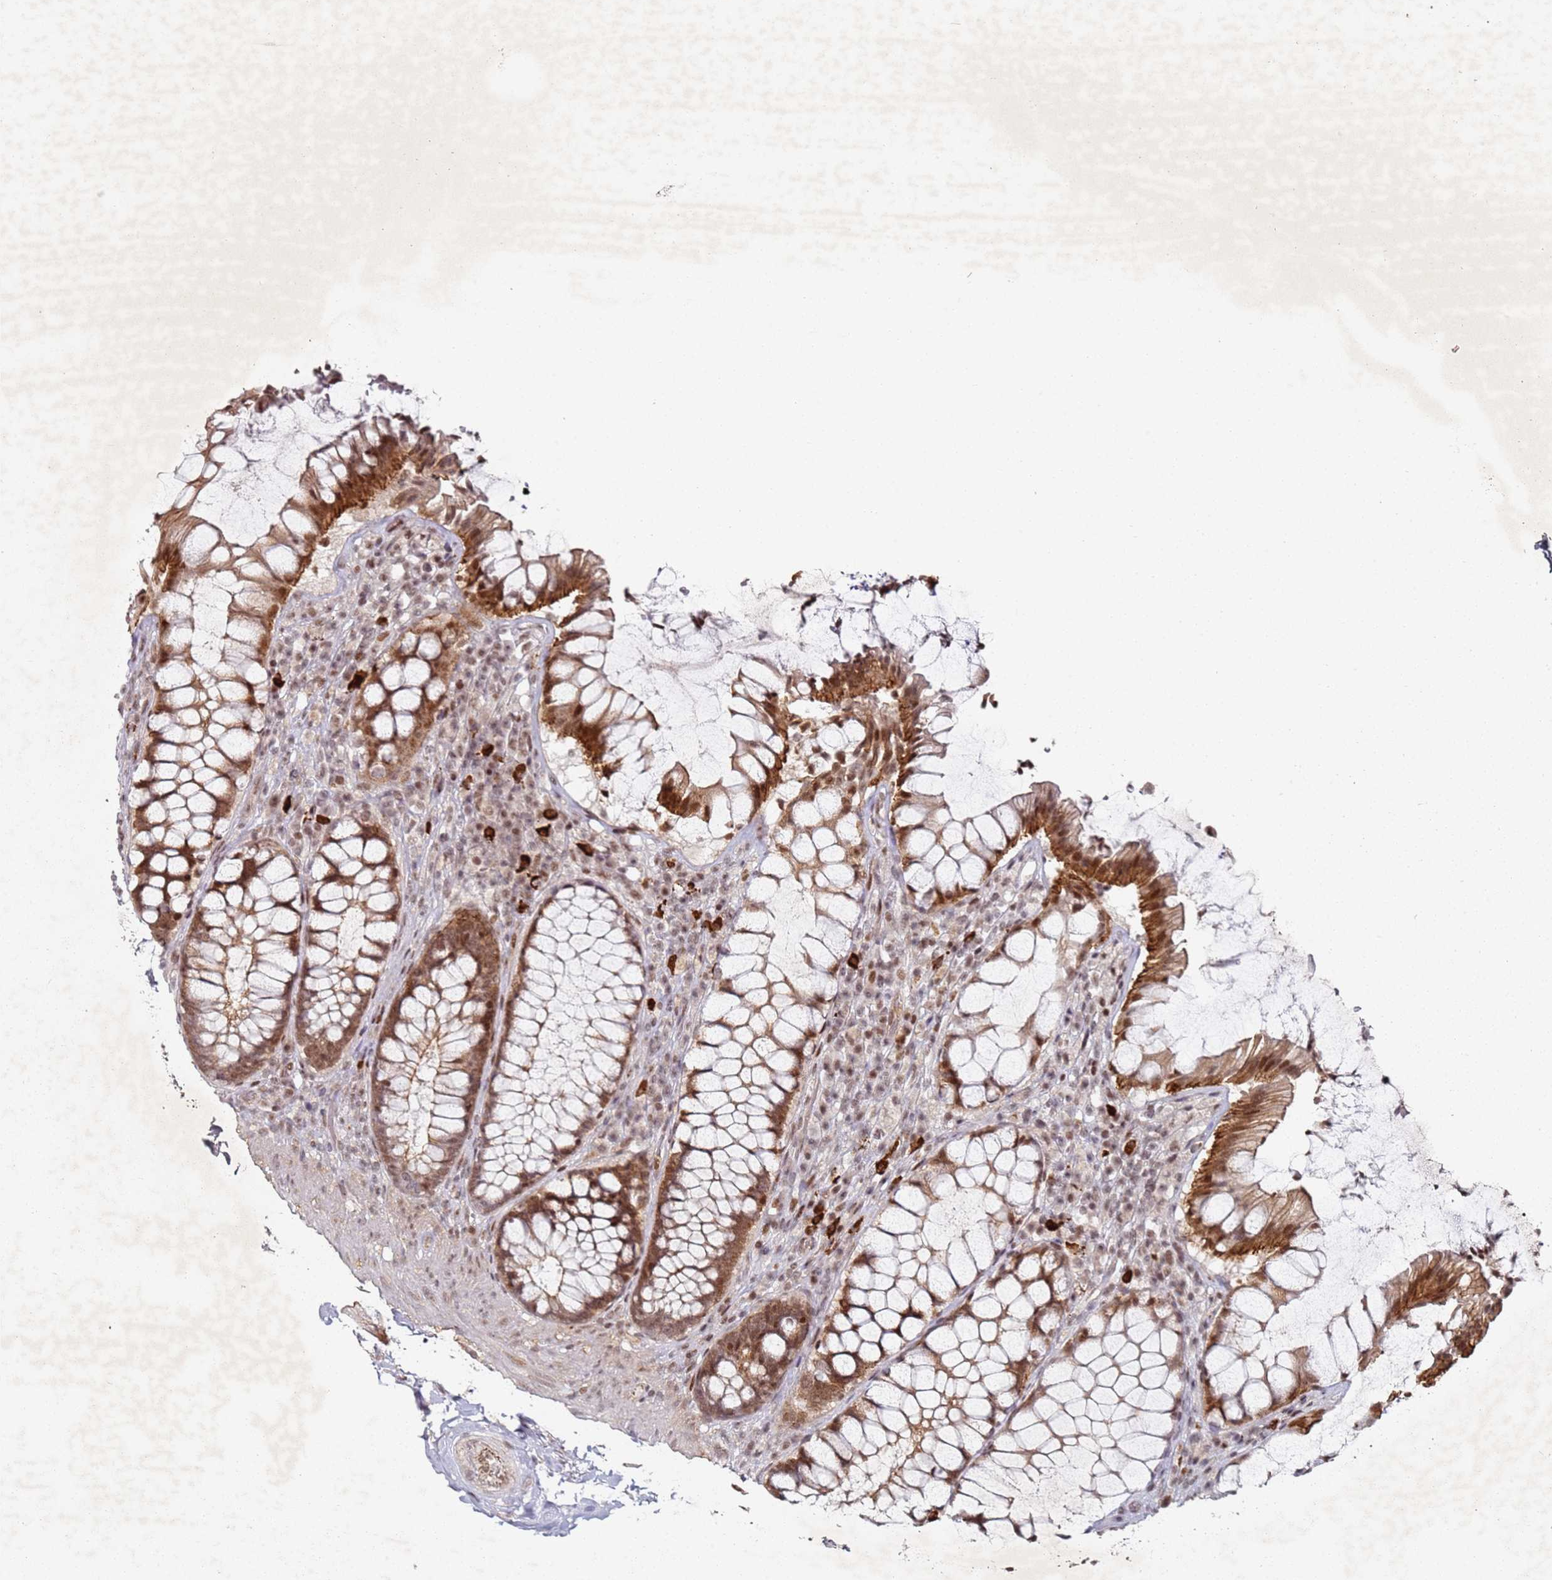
{"staining": {"intensity": "strong", "quantity": ">75%", "location": "cytoplasmic/membranous,nuclear"}, "tissue": "rectum", "cell_type": "Glandular cells", "image_type": "normal", "snomed": [{"axis": "morphology", "description": "Normal tissue, NOS"}, {"axis": "topography", "description": "Rectum"}], "caption": "Protein analysis of normal rectum reveals strong cytoplasmic/membranous,nuclear expression in approximately >75% of glandular cells.", "gene": "ATF6B", "patient": {"sex": "female", "age": 58}}